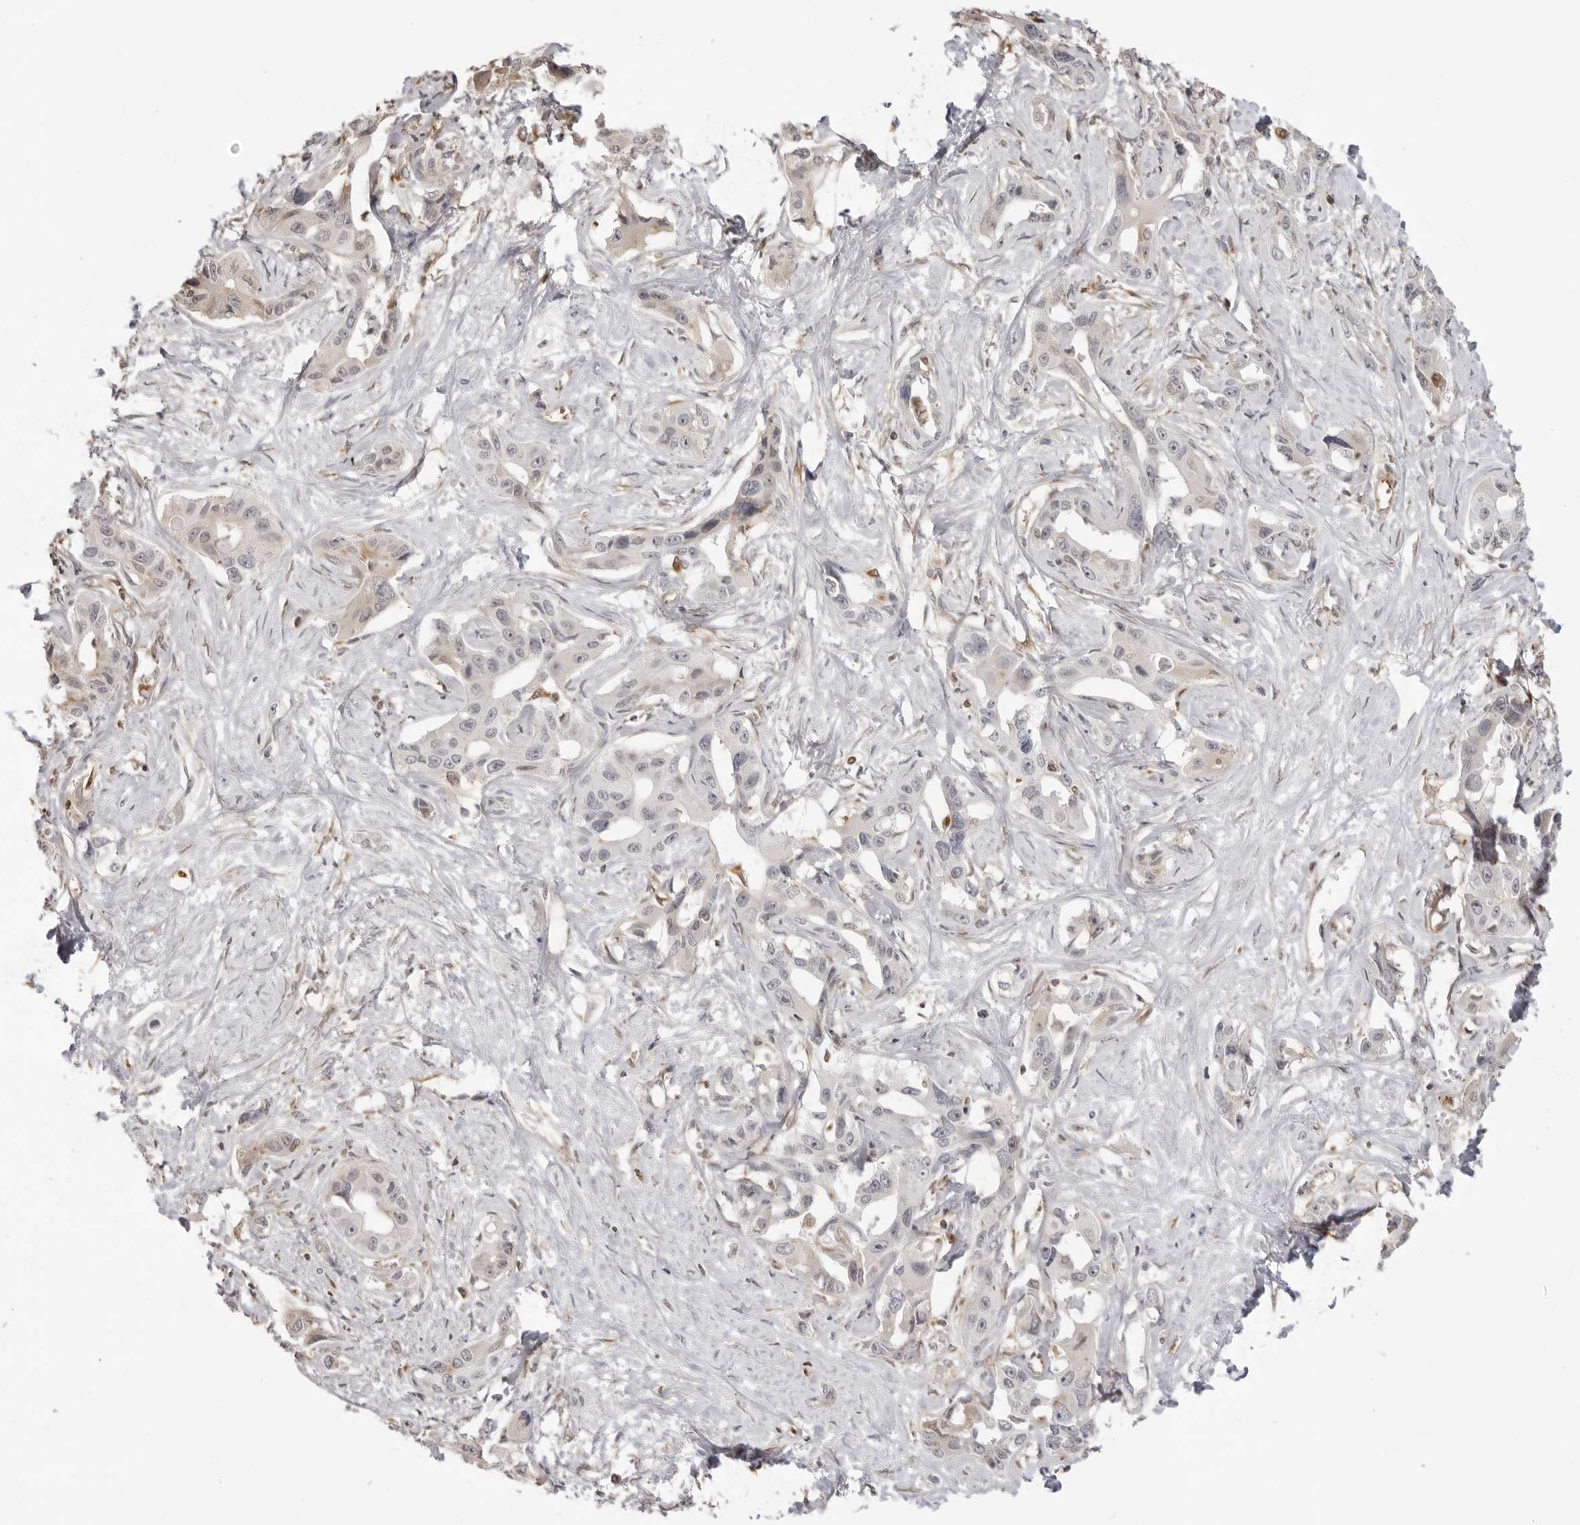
{"staining": {"intensity": "negative", "quantity": "none", "location": "none"}, "tissue": "liver cancer", "cell_type": "Tumor cells", "image_type": "cancer", "snomed": [{"axis": "morphology", "description": "Cholangiocarcinoma"}, {"axis": "topography", "description": "Liver"}], "caption": "A high-resolution histopathology image shows immunohistochemistry (IHC) staining of cholangiocarcinoma (liver), which demonstrates no significant staining in tumor cells. Nuclei are stained in blue.", "gene": "DYNLT5", "patient": {"sex": "male", "age": 59}}